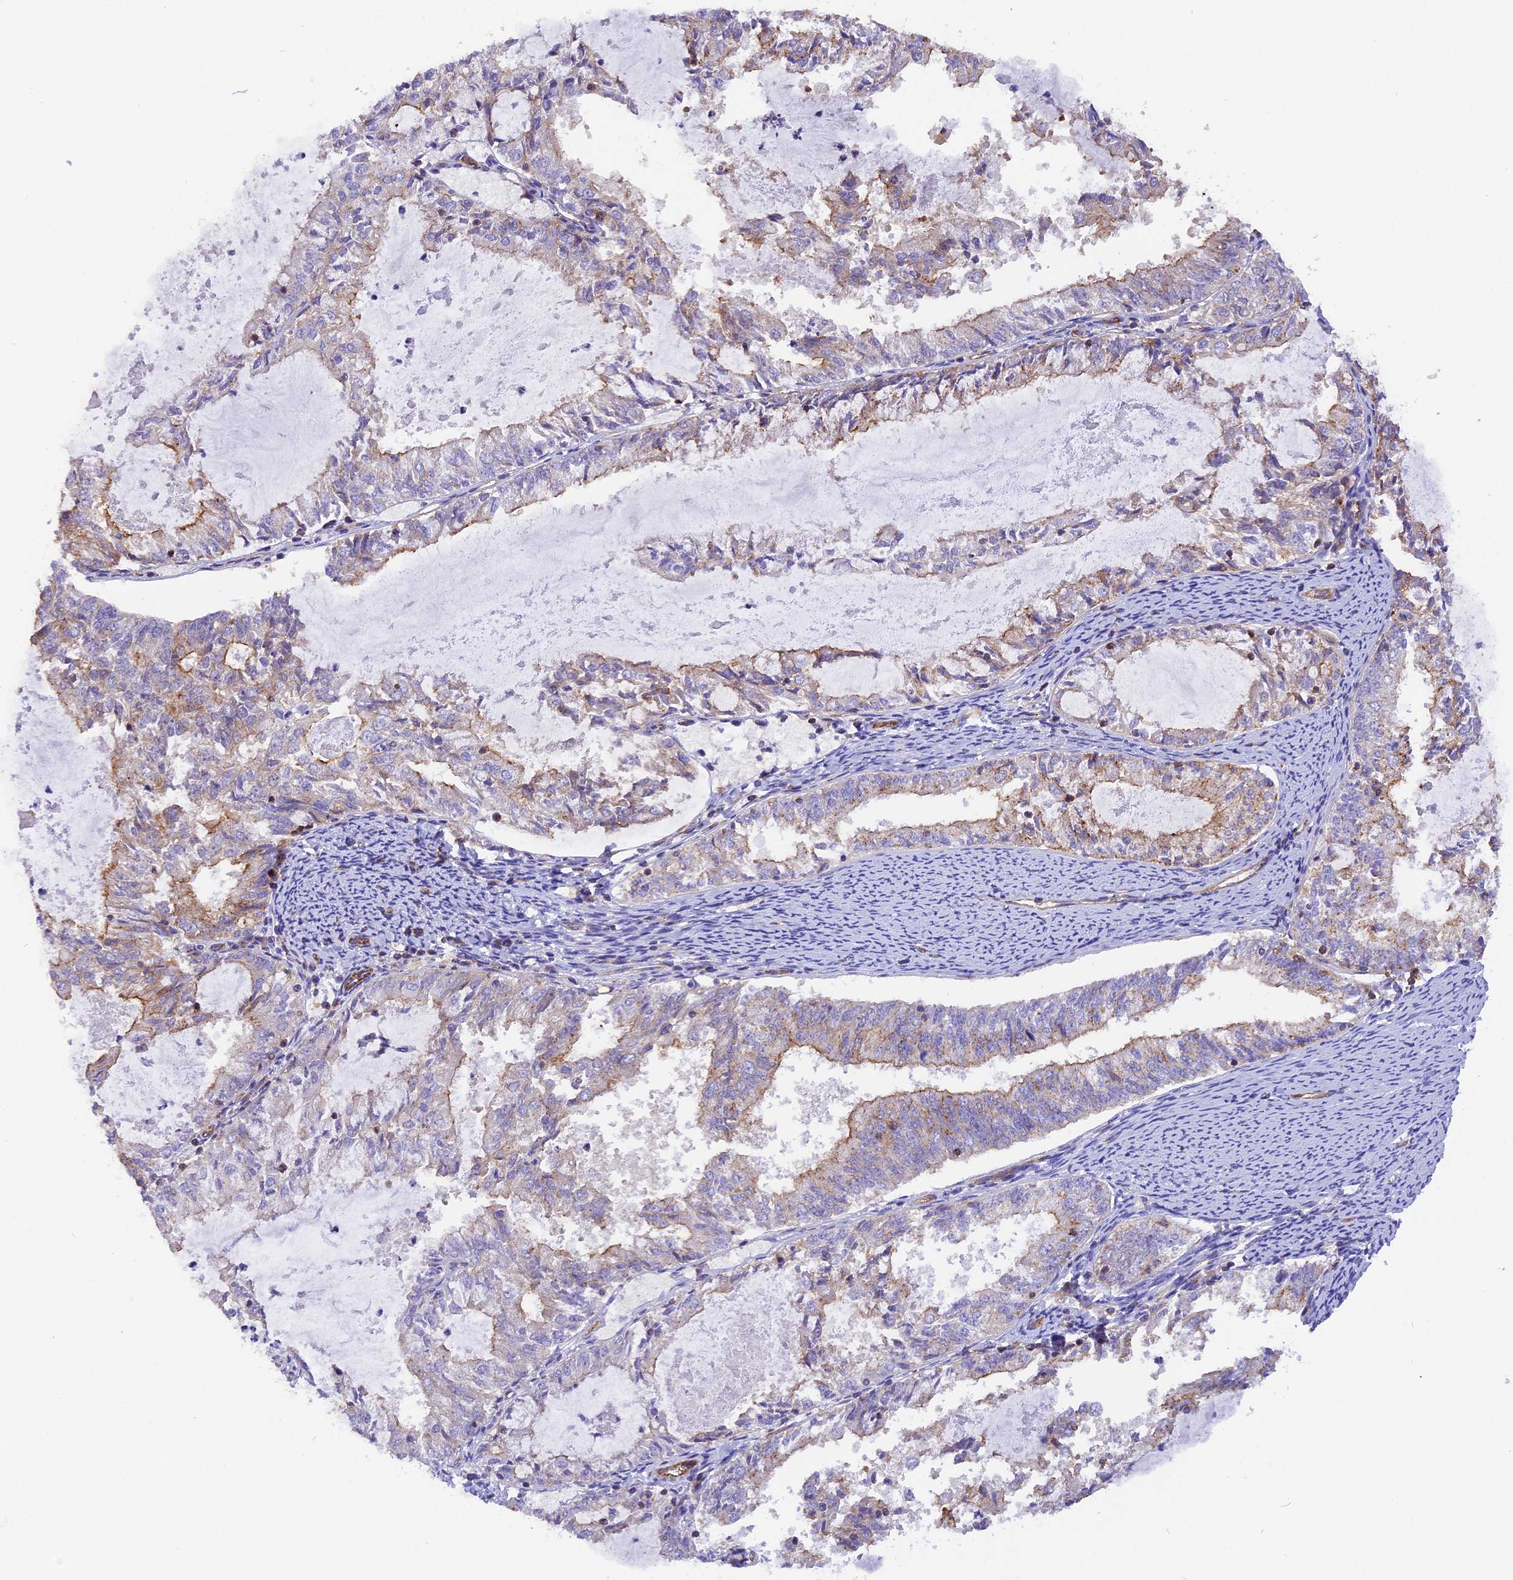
{"staining": {"intensity": "moderate", "quantity": "25%-75%", "location": "cytoplasmic/membranous"}, "tissue": "endometrial cancer", "cell_type": "Tumor cells", "image_type": "cancer", "snomed": [{"axis": "morphology", "description": "Adenocarcinoma, NOS"}, {"axis": "topography", "description": "Endometrium"}], "caption": "An image showing moderate cytoplasmic/membranous staining in about 25%-75% of tumor cells in endometrial cancer, as visualized by brown immunohistochemical staining.", "gene": "FAM193A", "patient": {"sex": "female", "age": 57}}